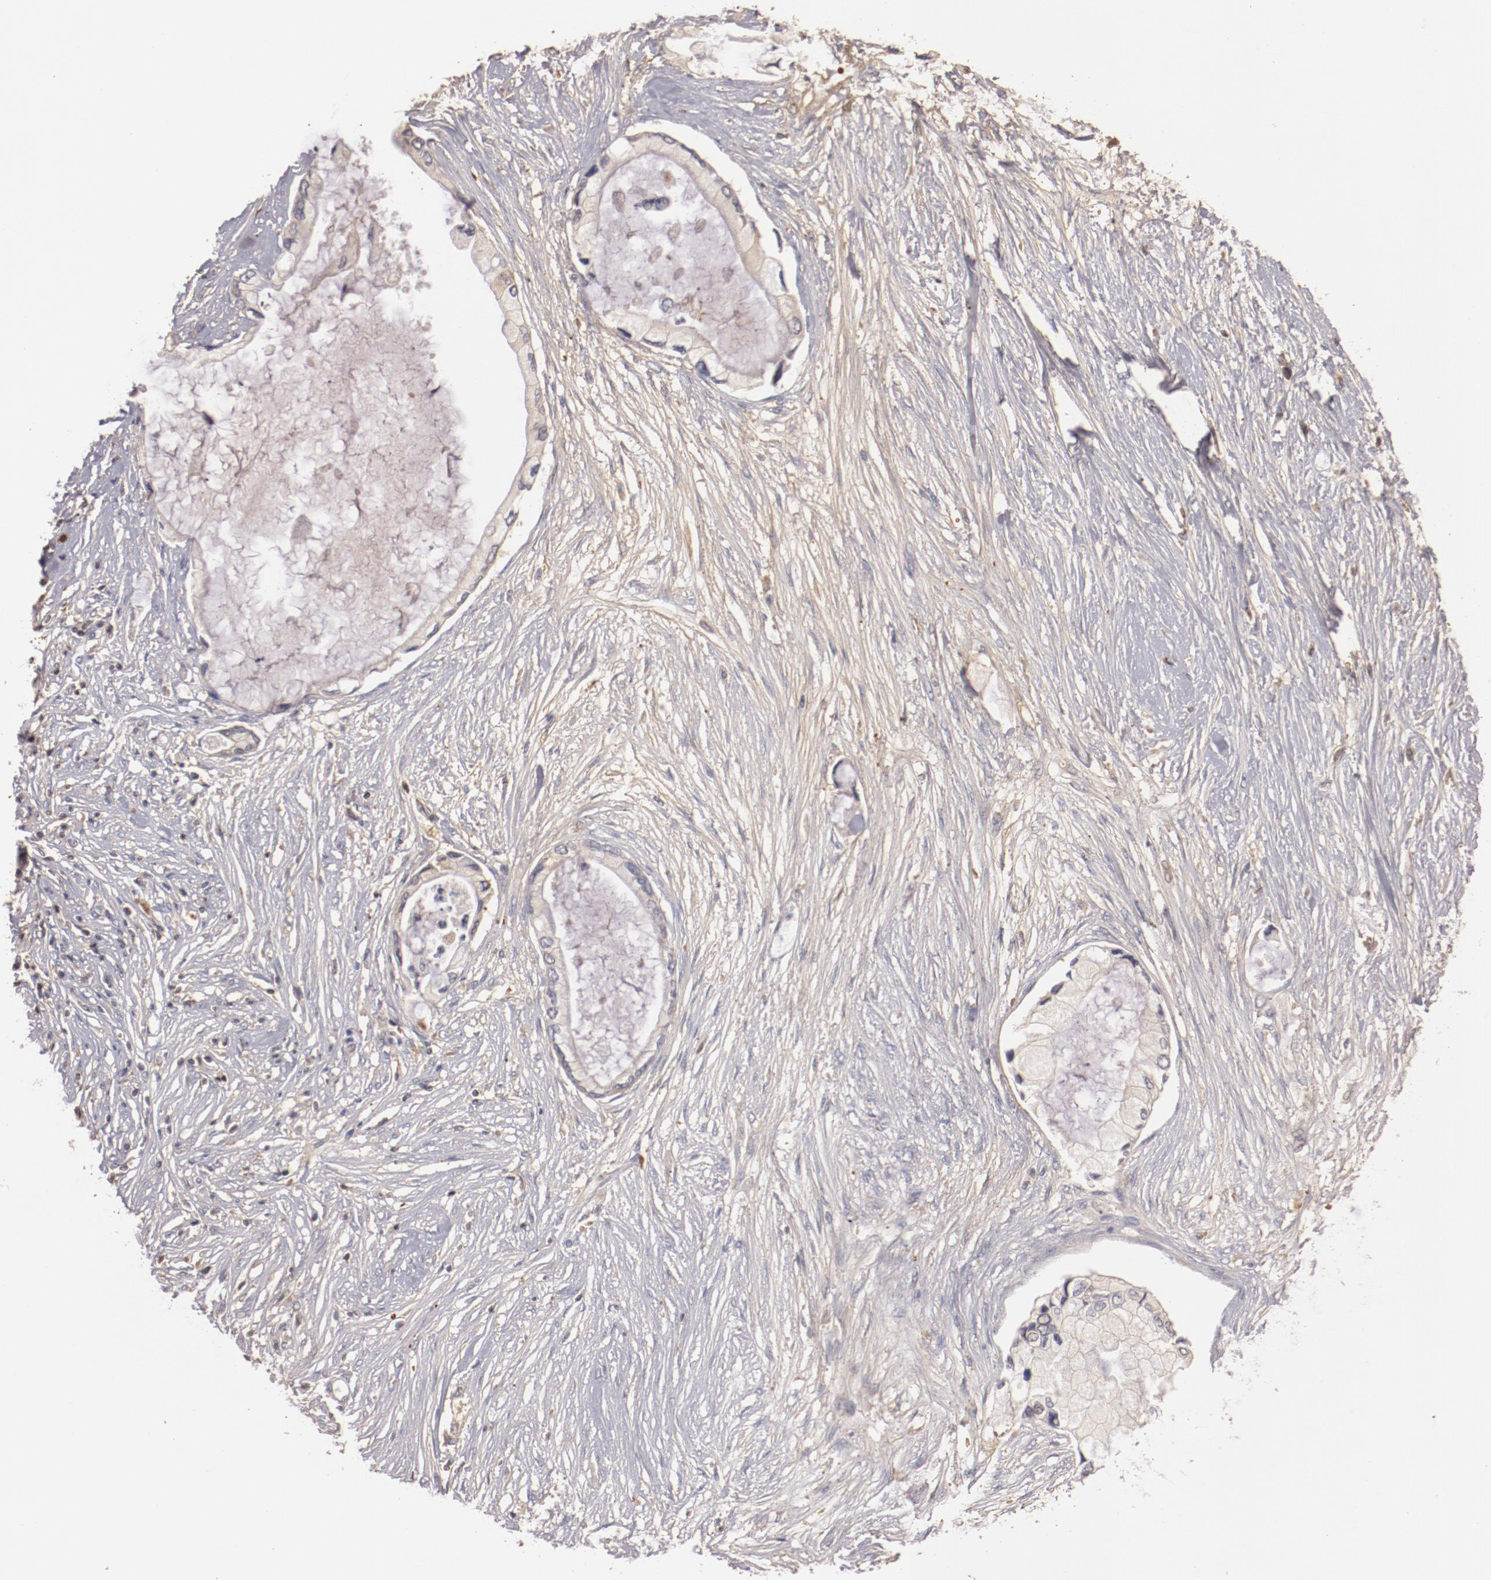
{"staining": {"intensity": "weak", "quantity": "<25%", "location": "cytoplasmic/membranous"}, "tissue": "pancreatic cancer", "cell_type": "Tumor cells", "image_type": "cancer", "snomed": [{"axis": "morphology", "description": "Adenocarcinoma, NOS"}, {"axis": "topography", "description": "Pancreas"}], "caption": "Tumor cells show no significant protein positivity in pancreatic cancer.", "gene": "MBL2", "patient": {"sex": "female", "age": 59}}